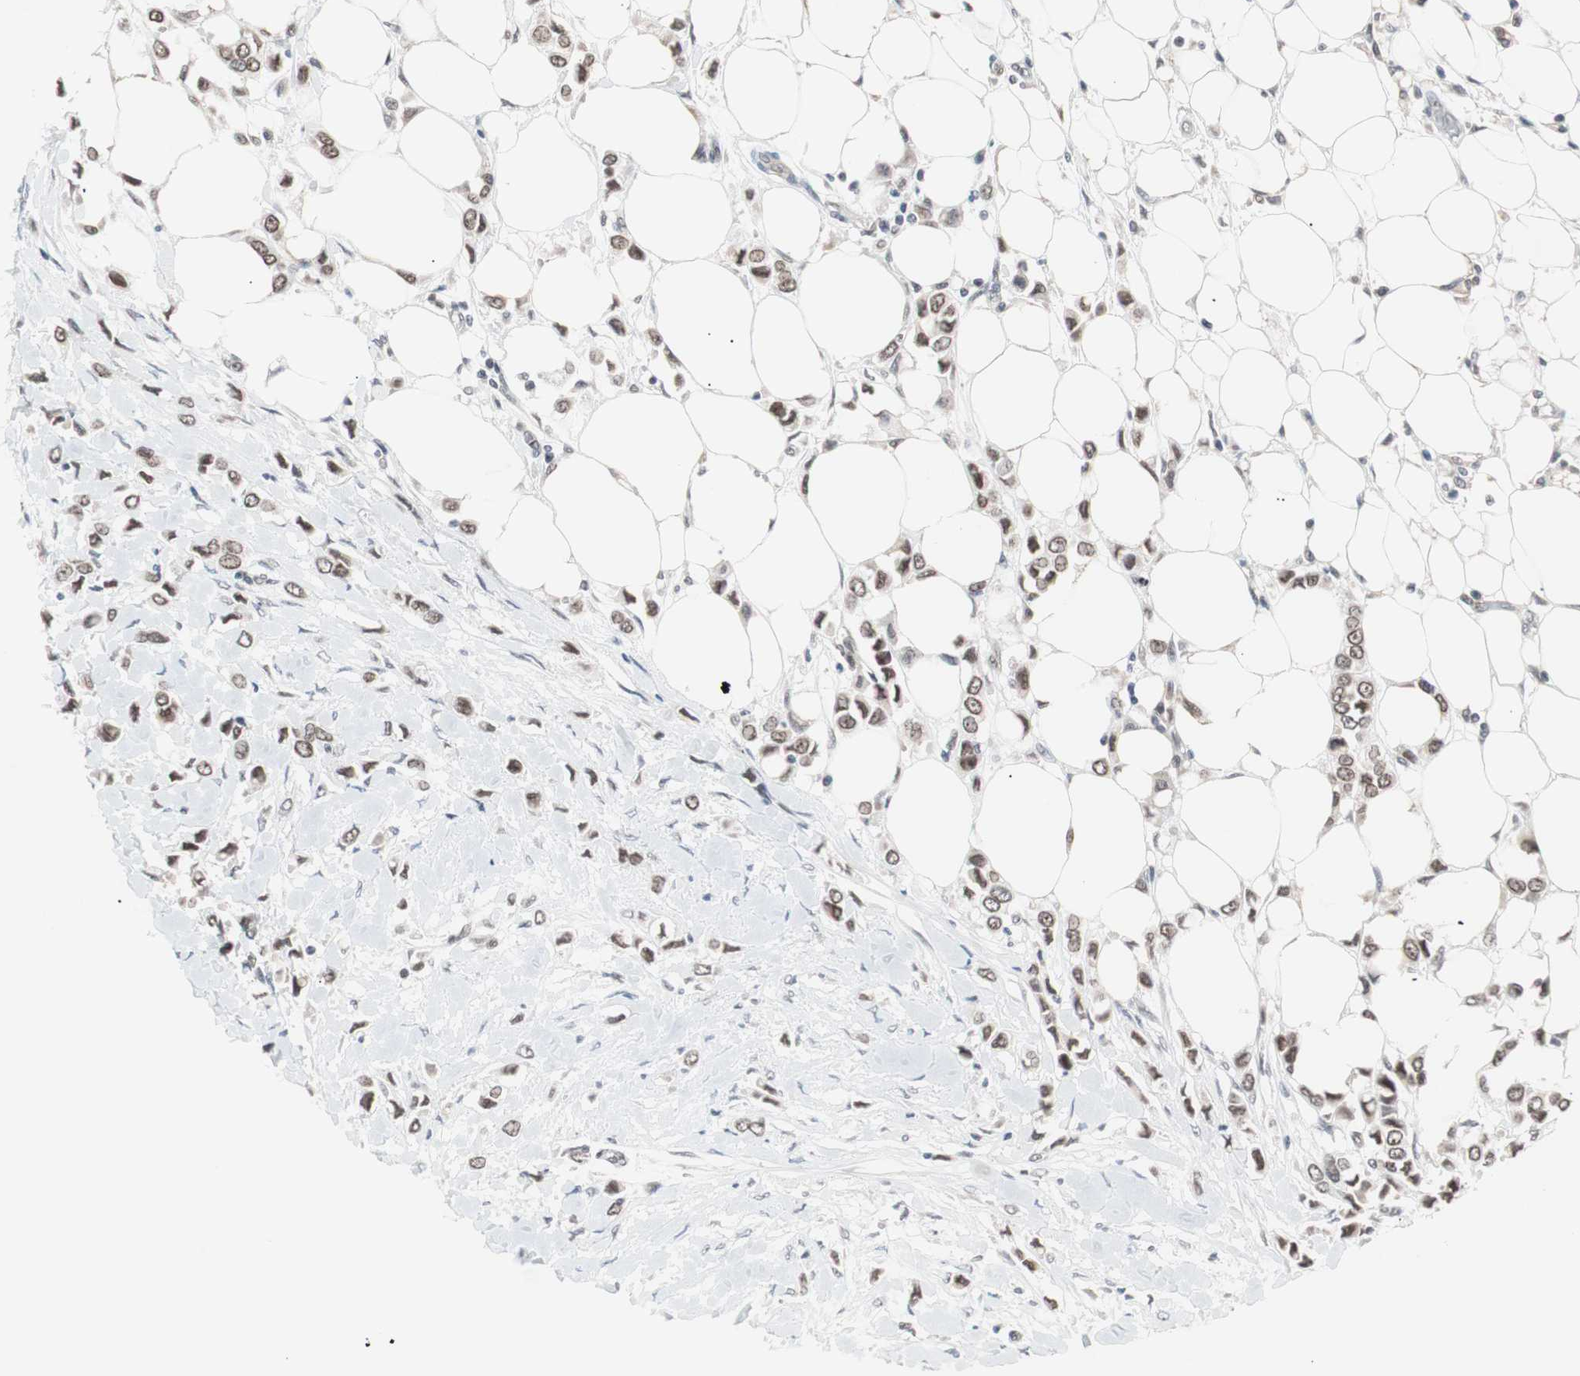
{"staining": {"intensity": "moderate", "quantity": ">75%", "location": "nuclear"}, "tissue": "breast cancer", "cell_type": "Tumor cells", "image_type": "cancer", "snomed": [{"axis": "morphology", "description": "Lobular carcinoma"}, {"axis": "topography", "description": "Breast"}], "caption": "Moderate nuclear positivity for a protein is present in approximately >75% of tumor cells of lobular carcinoma (breast) using IHC.", "gene": "LIG3", "patient": {"sex": "female", "age": 51}}